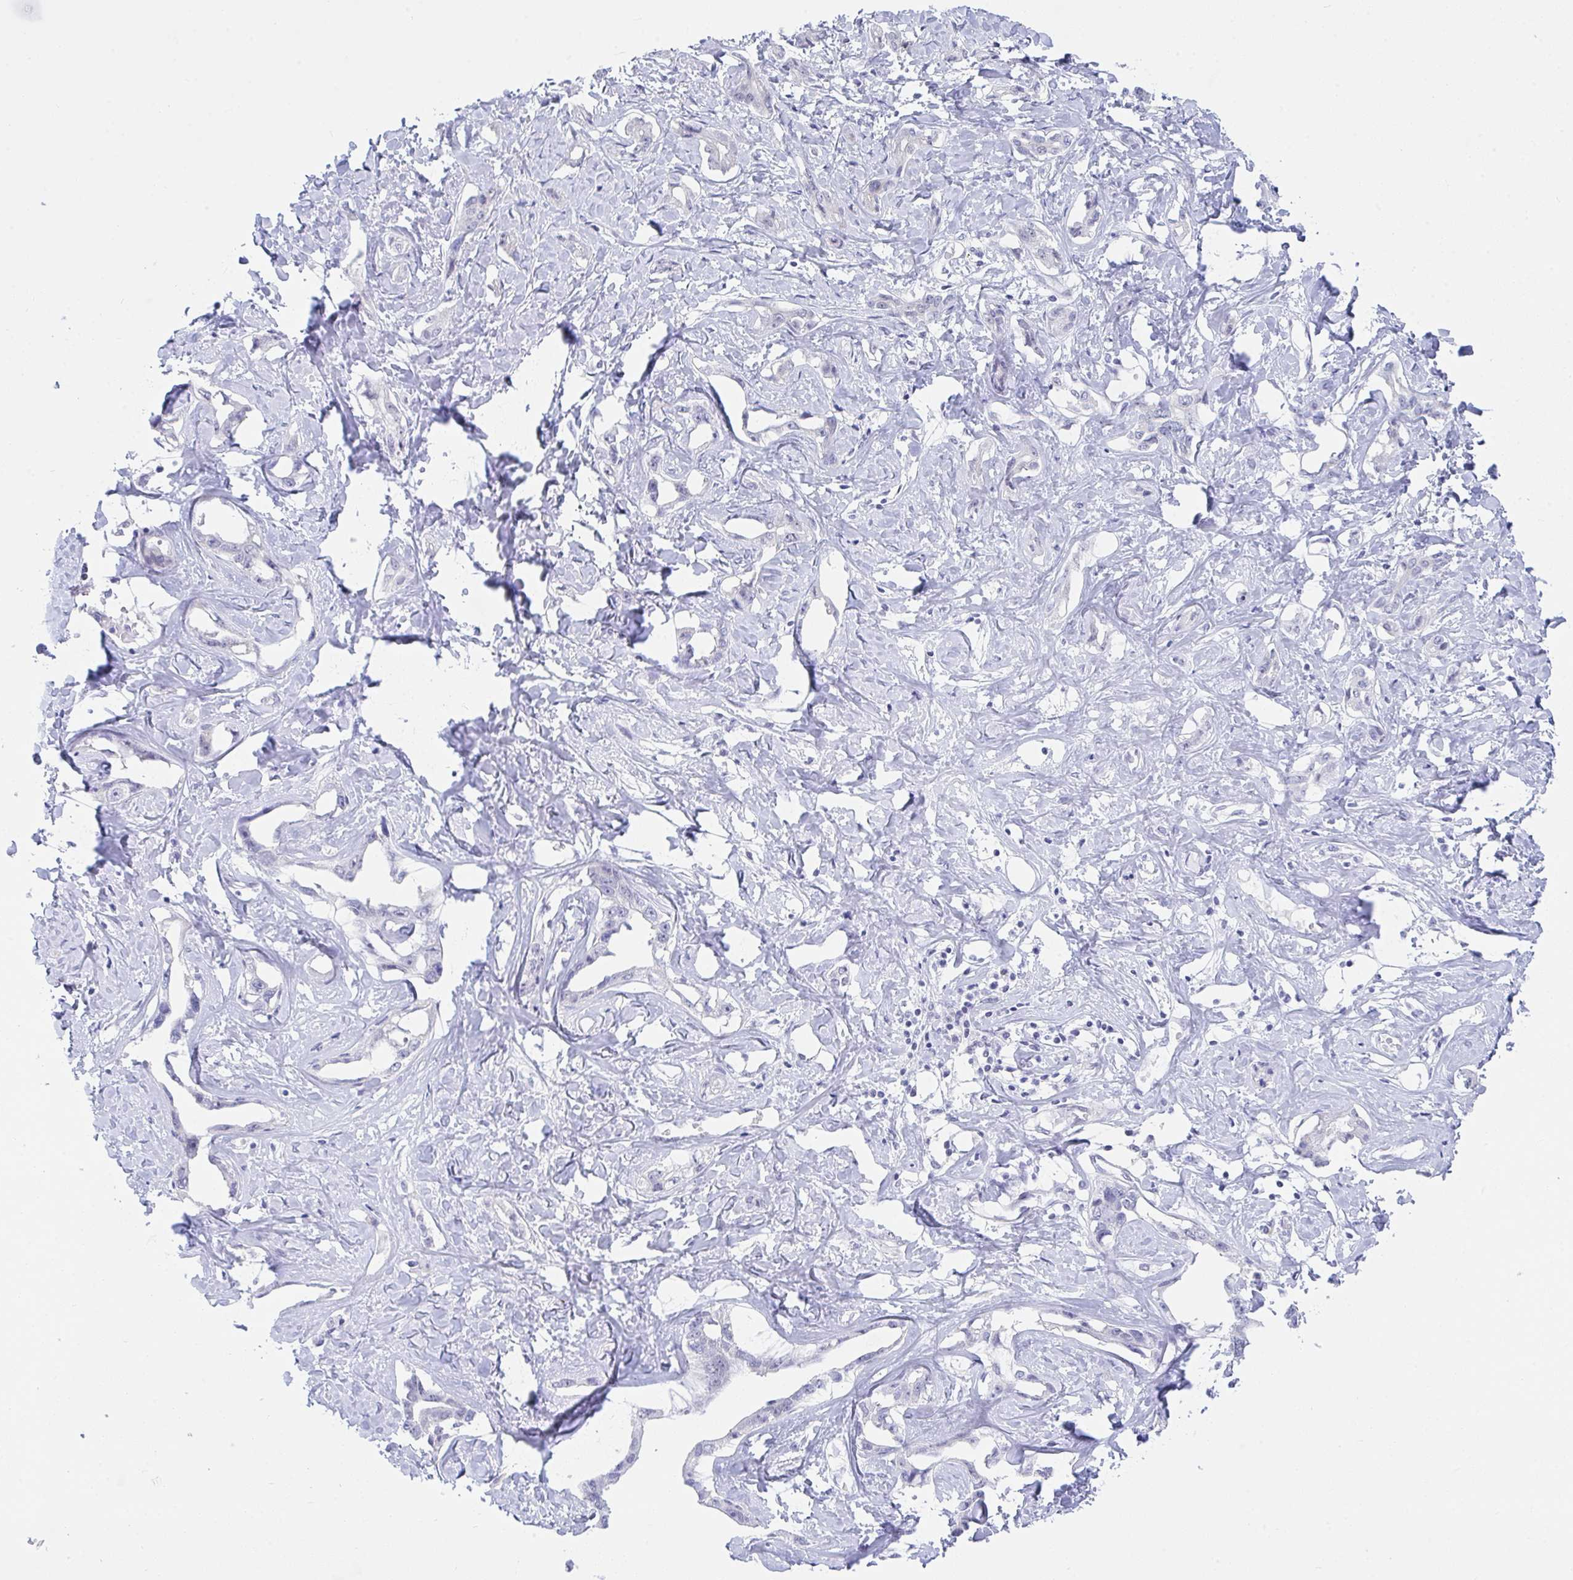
{"staining": {"intensity": "negative", "quantity": "none", "location": "none"}, "tissue": "liver cancer", "cell_type": "Tumor cells", "image_type": "cancer", "snomed": [{"axis": "morphology", "description": "Cholangiocarcinoma"}, {"axis": "topography", "description": "Liver"}], "caption": "Tumor cells are negative for protein expression in human liver cancer.", "gene": "DAOA", "patient": {"sex": "male", "age": 59}}